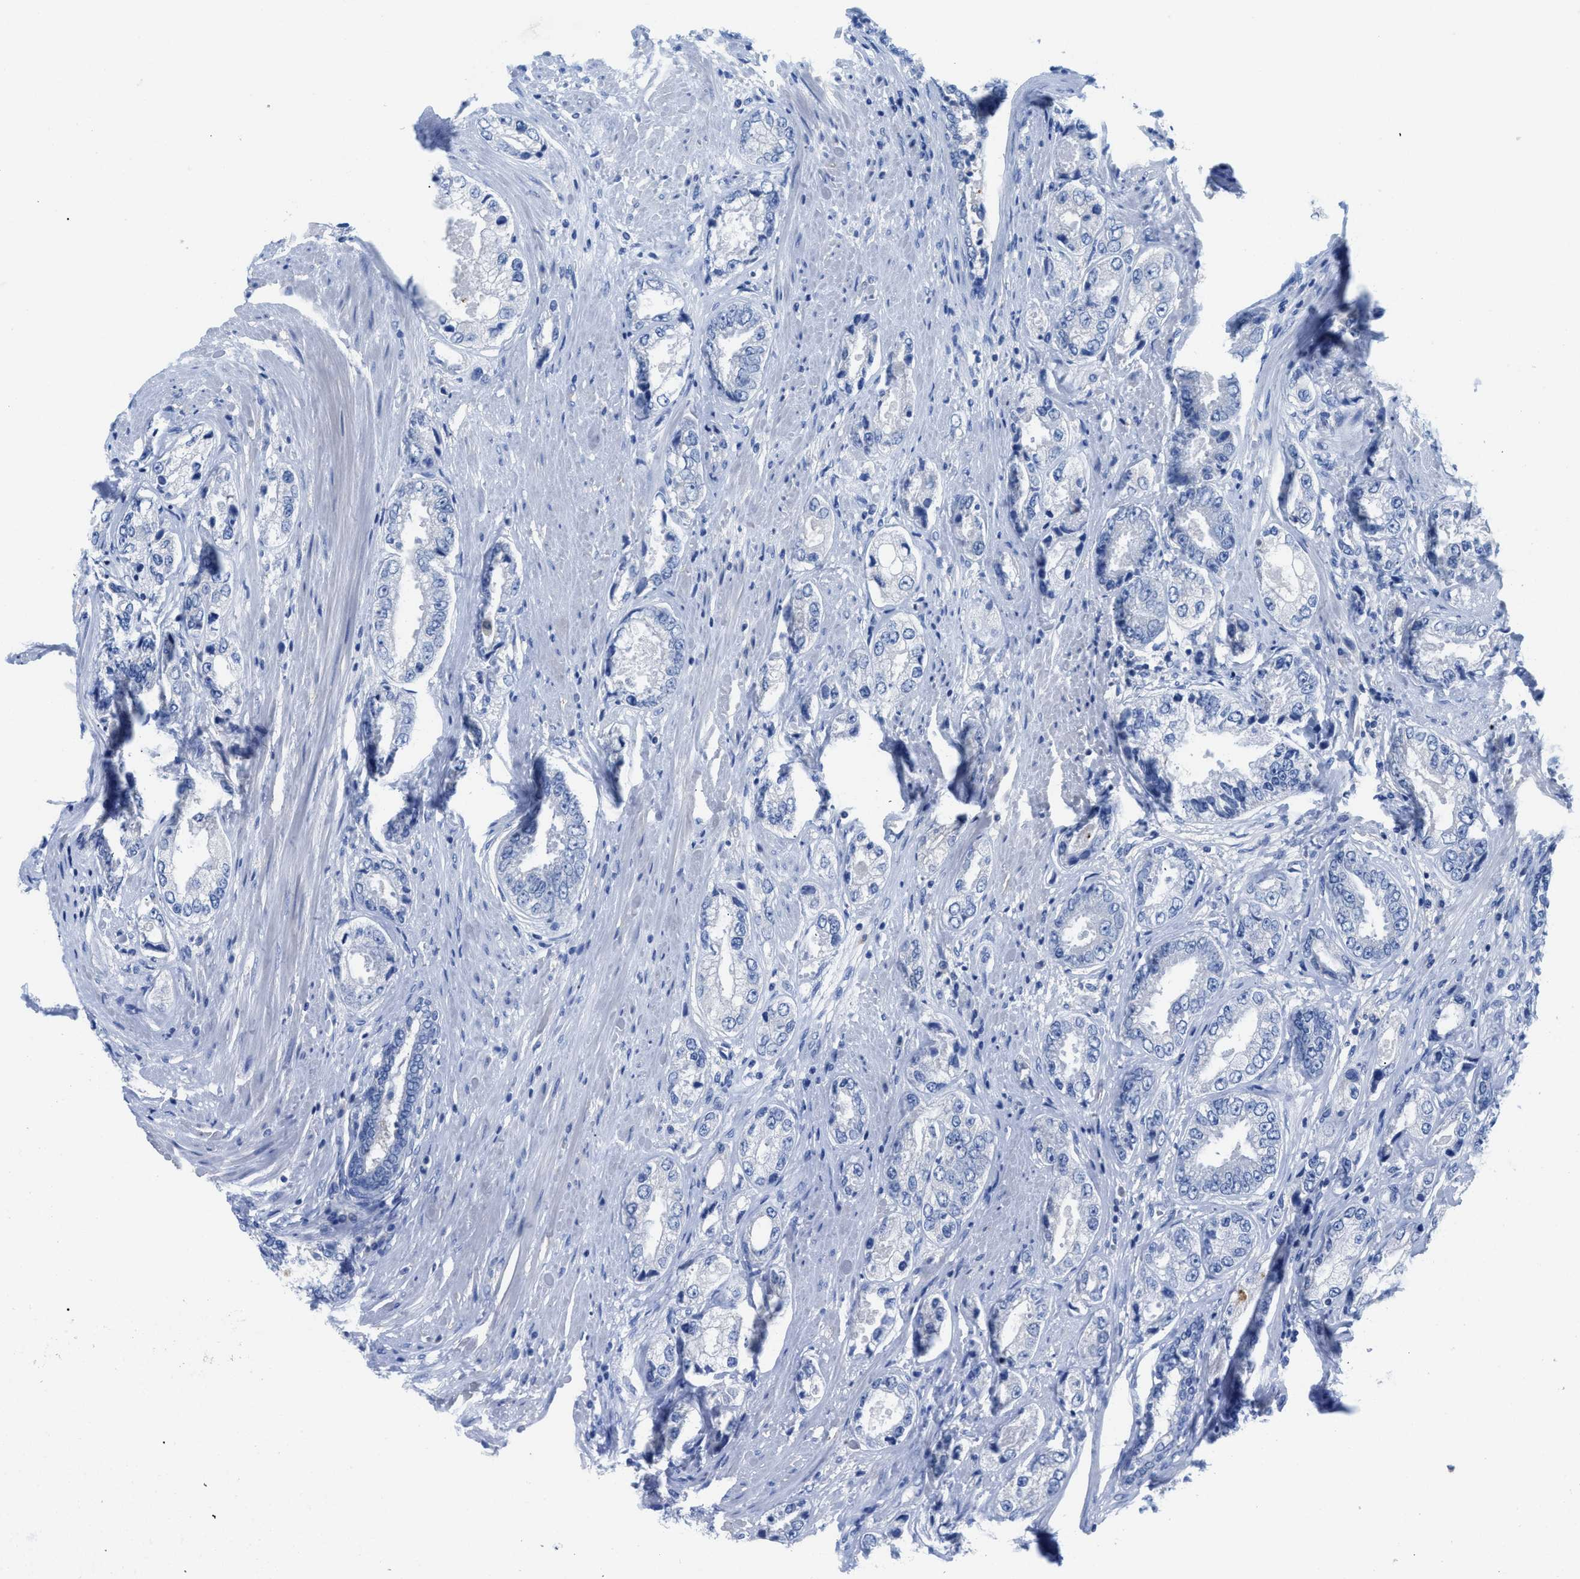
{"staining": {"intensity": "negative", "quantity": "none", "location": "none"}, "tissue": "prostate cancer", "cell_type": "Tumor cells", "image_type": "cancer", "snomed": [{"axis": "morphology", "description": "Adenocarcinoma, High grade"}, {"axis": "topography", "description": "Prostate"}], "caption": "Immunohistochemical staining of human prostate adenocarcinoma (high-grade) shows no significant expression in tumor cells.", "gene": "NEB", "patient": {"sex": "male", "age": 61}}